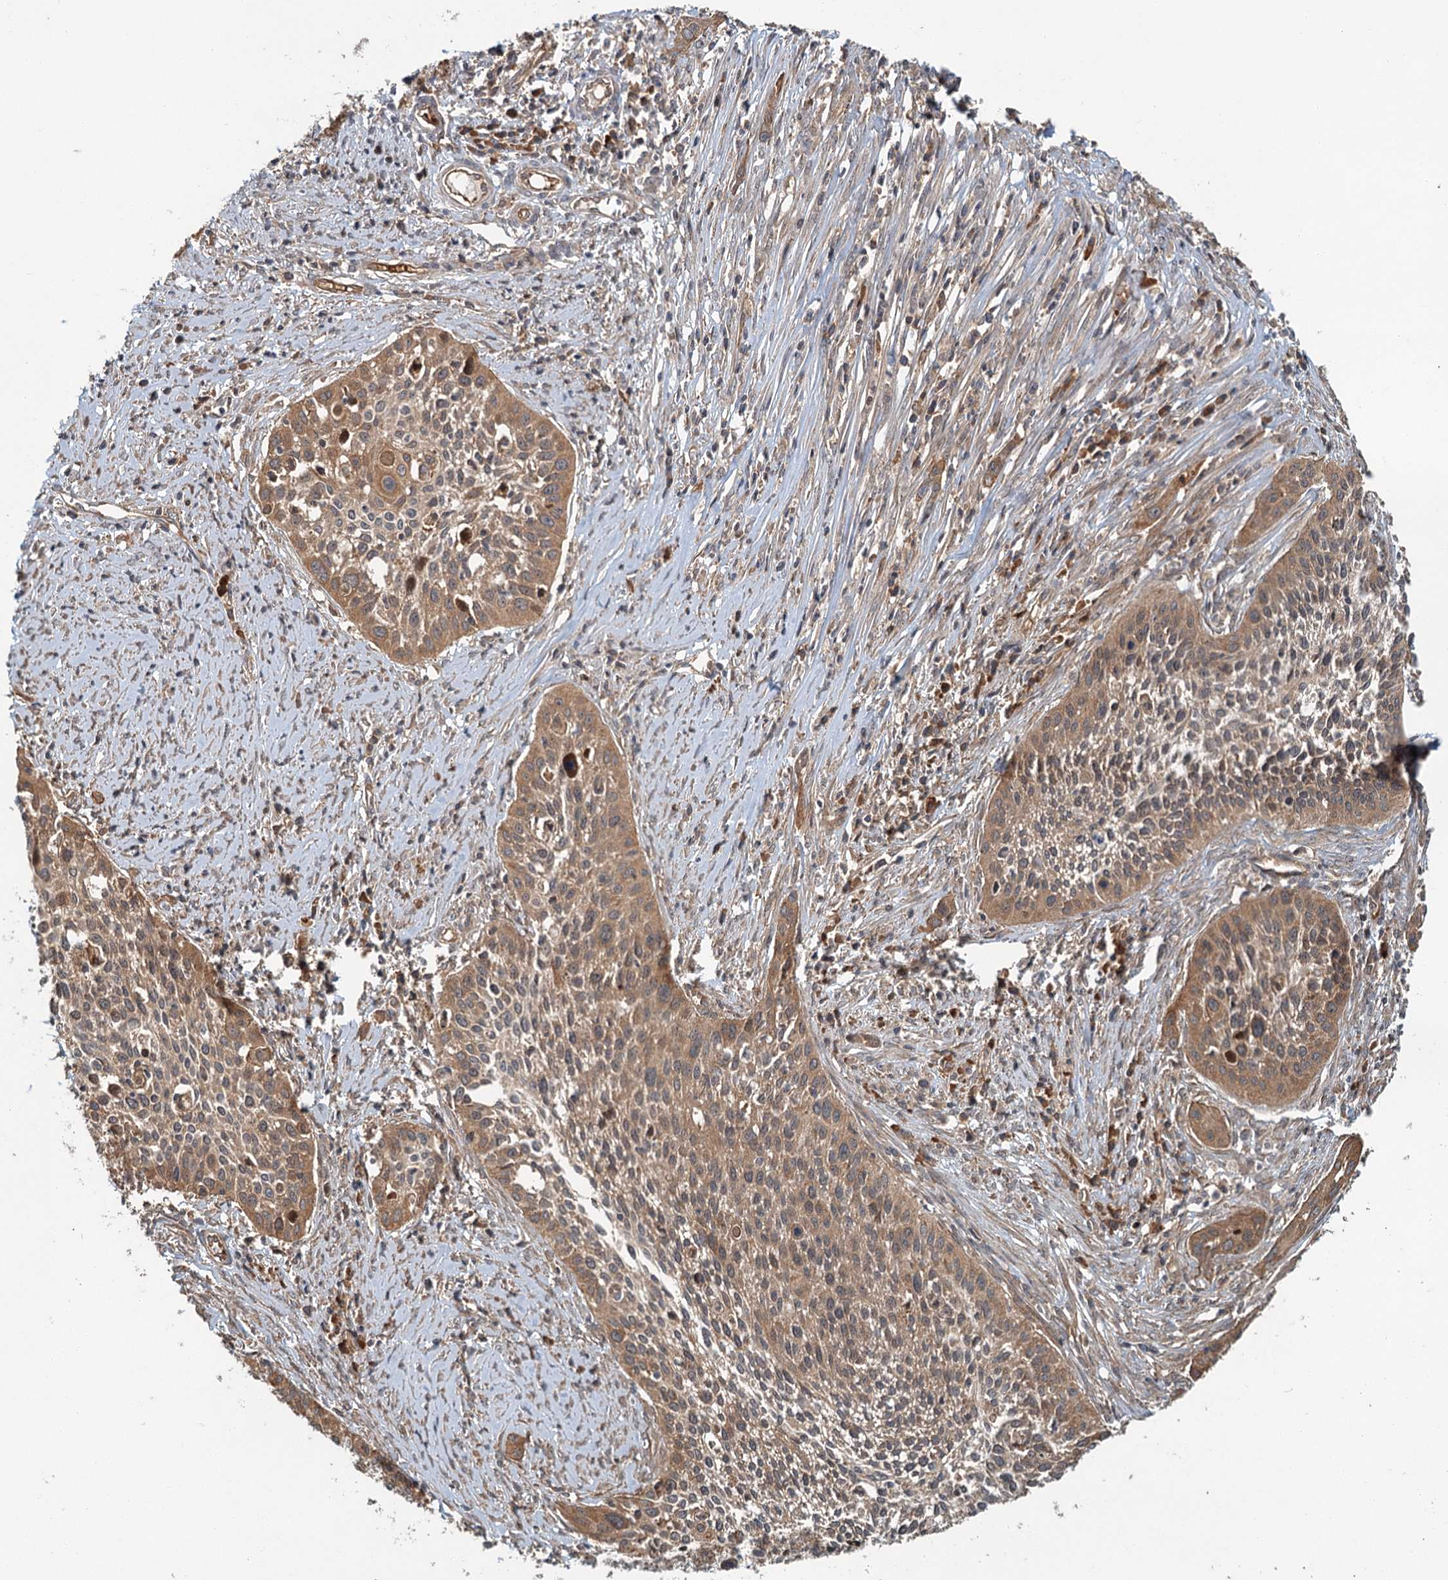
{"staining": {"intensity": "moderate", "quantity": ">75%", "location": "cytoplasmic/membranous"}, "tissue": "cervical cancer", "cell_type": "Tumor cells", "image_type": "cancer", "snomed": [{"axis": "morphology", "description": "Squamous cell carcinoma, NOS"}, {"axis": "topography", "description": "Cervix"}], "caption": "This is an image of immunohistochemistry (IHC) staining of squamous cell carcinoma (cervical), which shows moderate staining in the cytoplasmic/membranous of tumor cells.", "gene": "ZNF527", "patient": {"sex": "female", "age": 34}}